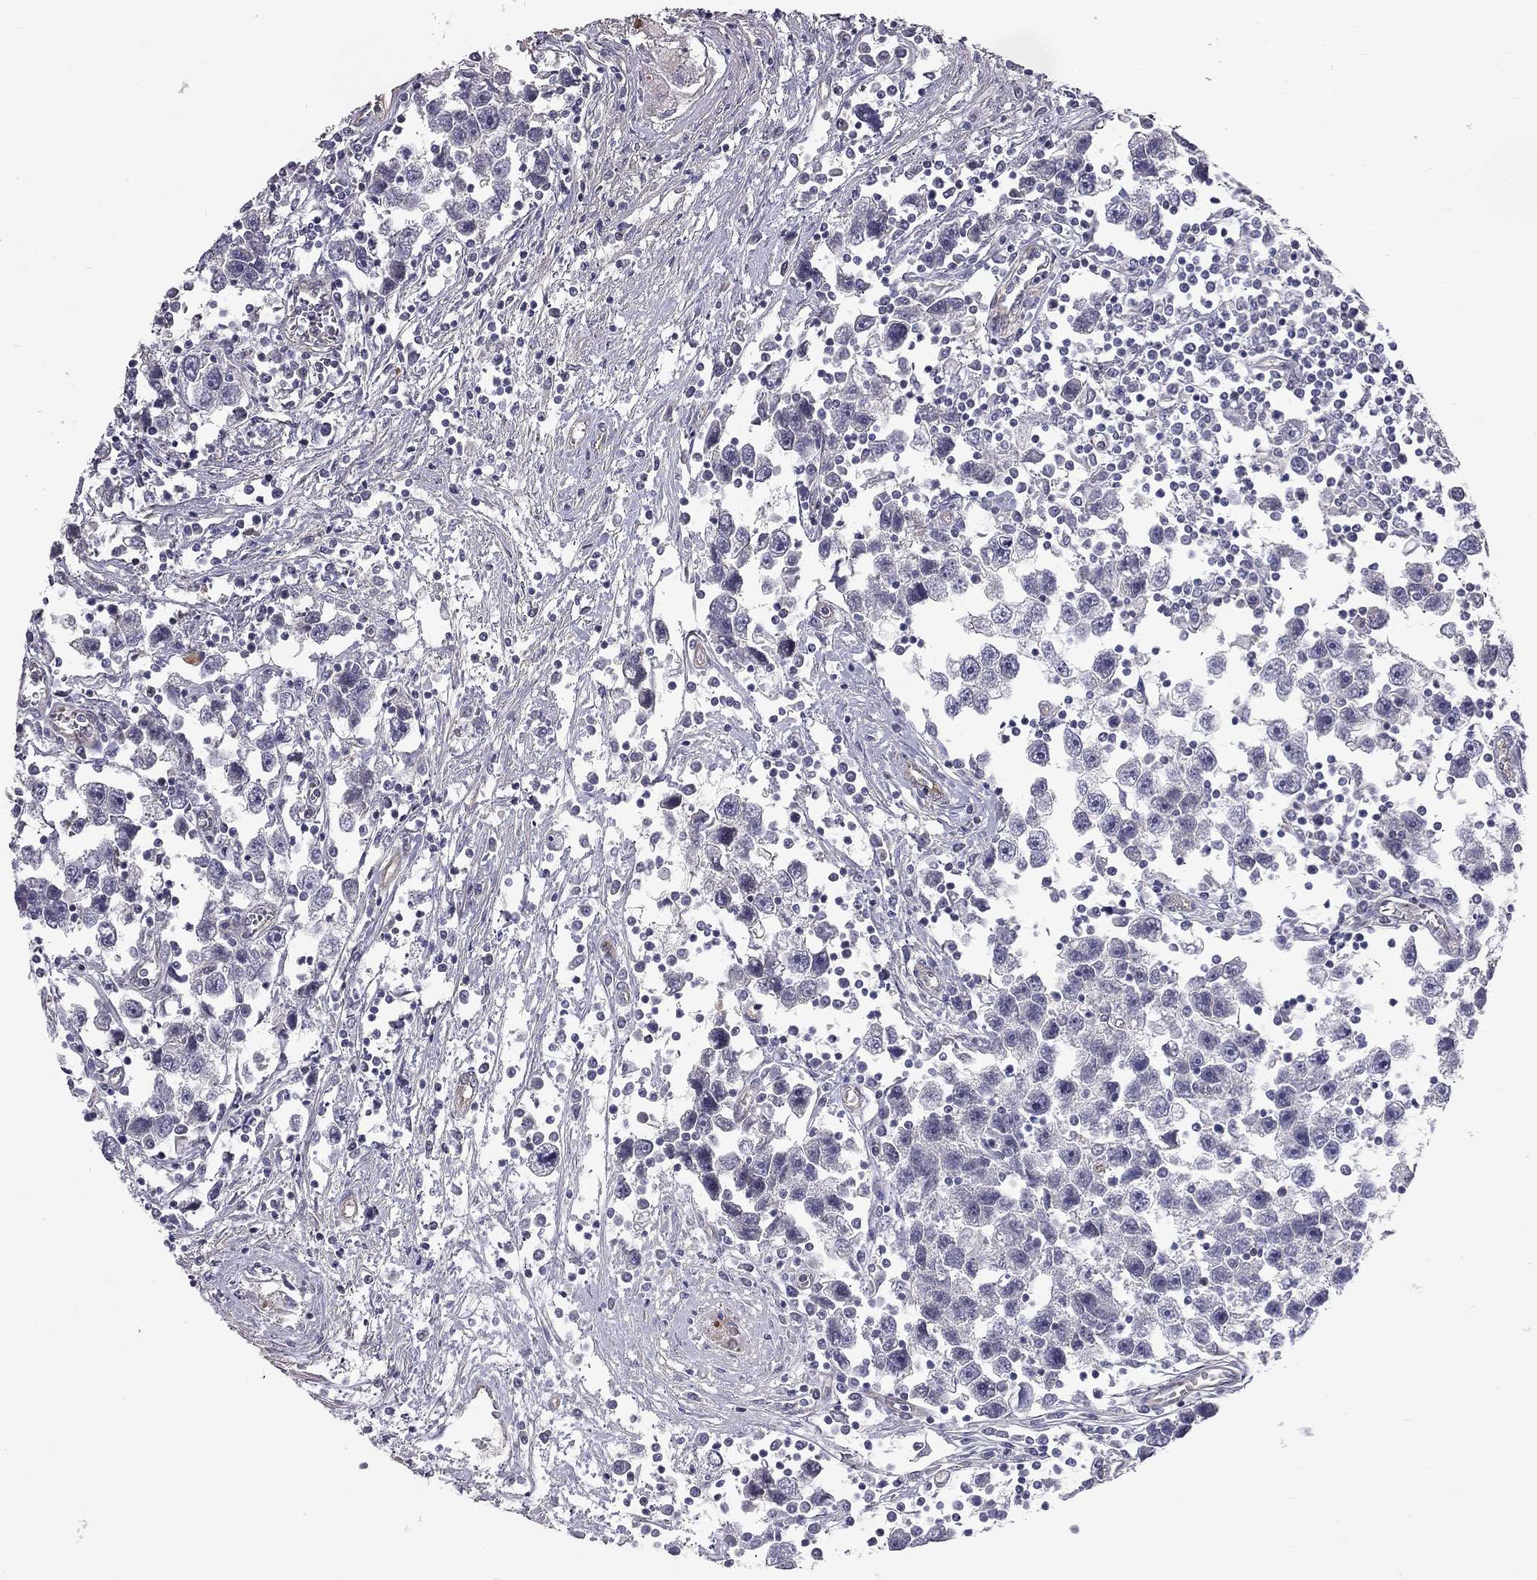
{"staining": {"intensity": "negative", "quantity": "none", "location": "none"}, "tissue": "testis cancer", "cell_type": "Tumor cells", "image_type": "cancer", "snomed": [{"axis": "morphology", "description": "Seminoma, NOS"}, {"axis": "topography", "description": "Testis"}], "caption": "DAB immunohistochemical staining of human testis cancer (seminoma) exhibits no significant positivity in tumor cells.", "gene": "GJB4", "patient": {"sex": "male", "age": 30}}